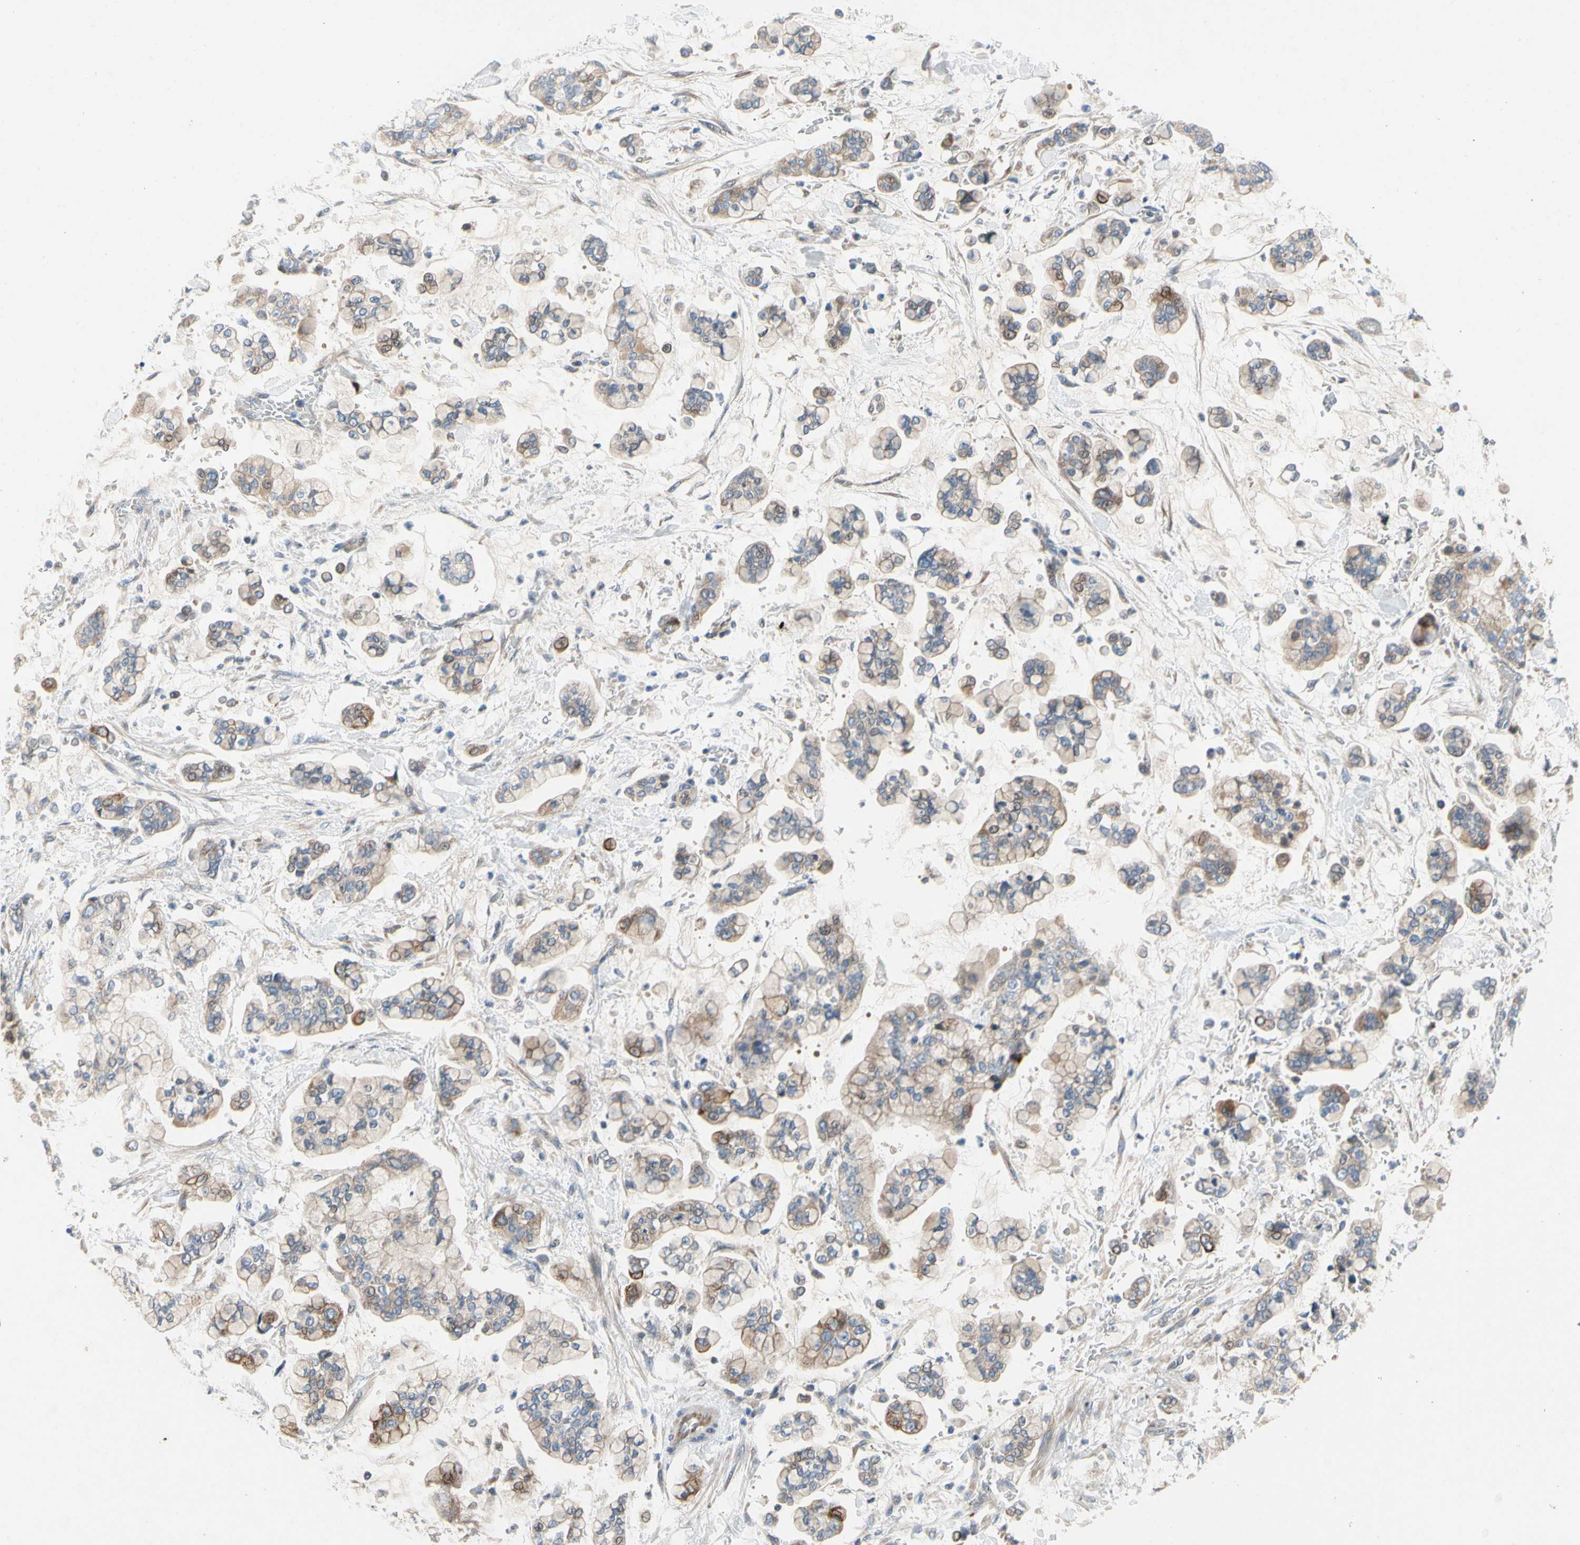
{"staining": {"intensity": "weak", "quantity": "25%-75%", "location": "cytoplasmic/membranous"}, "tissue": "stomach cancer", "cell_type": "Tumor cells", "image_type": "cancer", "snomed": [{"axis": "morphology", "description": "Normal tissue, NOS"}, {"axis": "morphology", "description": "Adenocarcinoma, NOS"}, {"axis": "topography", "description": "Stomach, upper"}, {"axis": "topography", "description": "Stomach"}], "caption": "A brown stain labels weak cytoplasmic/membranous staining of a protein in human stomach adenocarcinoma tumor cells.", "gene": "KLHDC8B", "patient": {"sex": "male", "age": 76}}